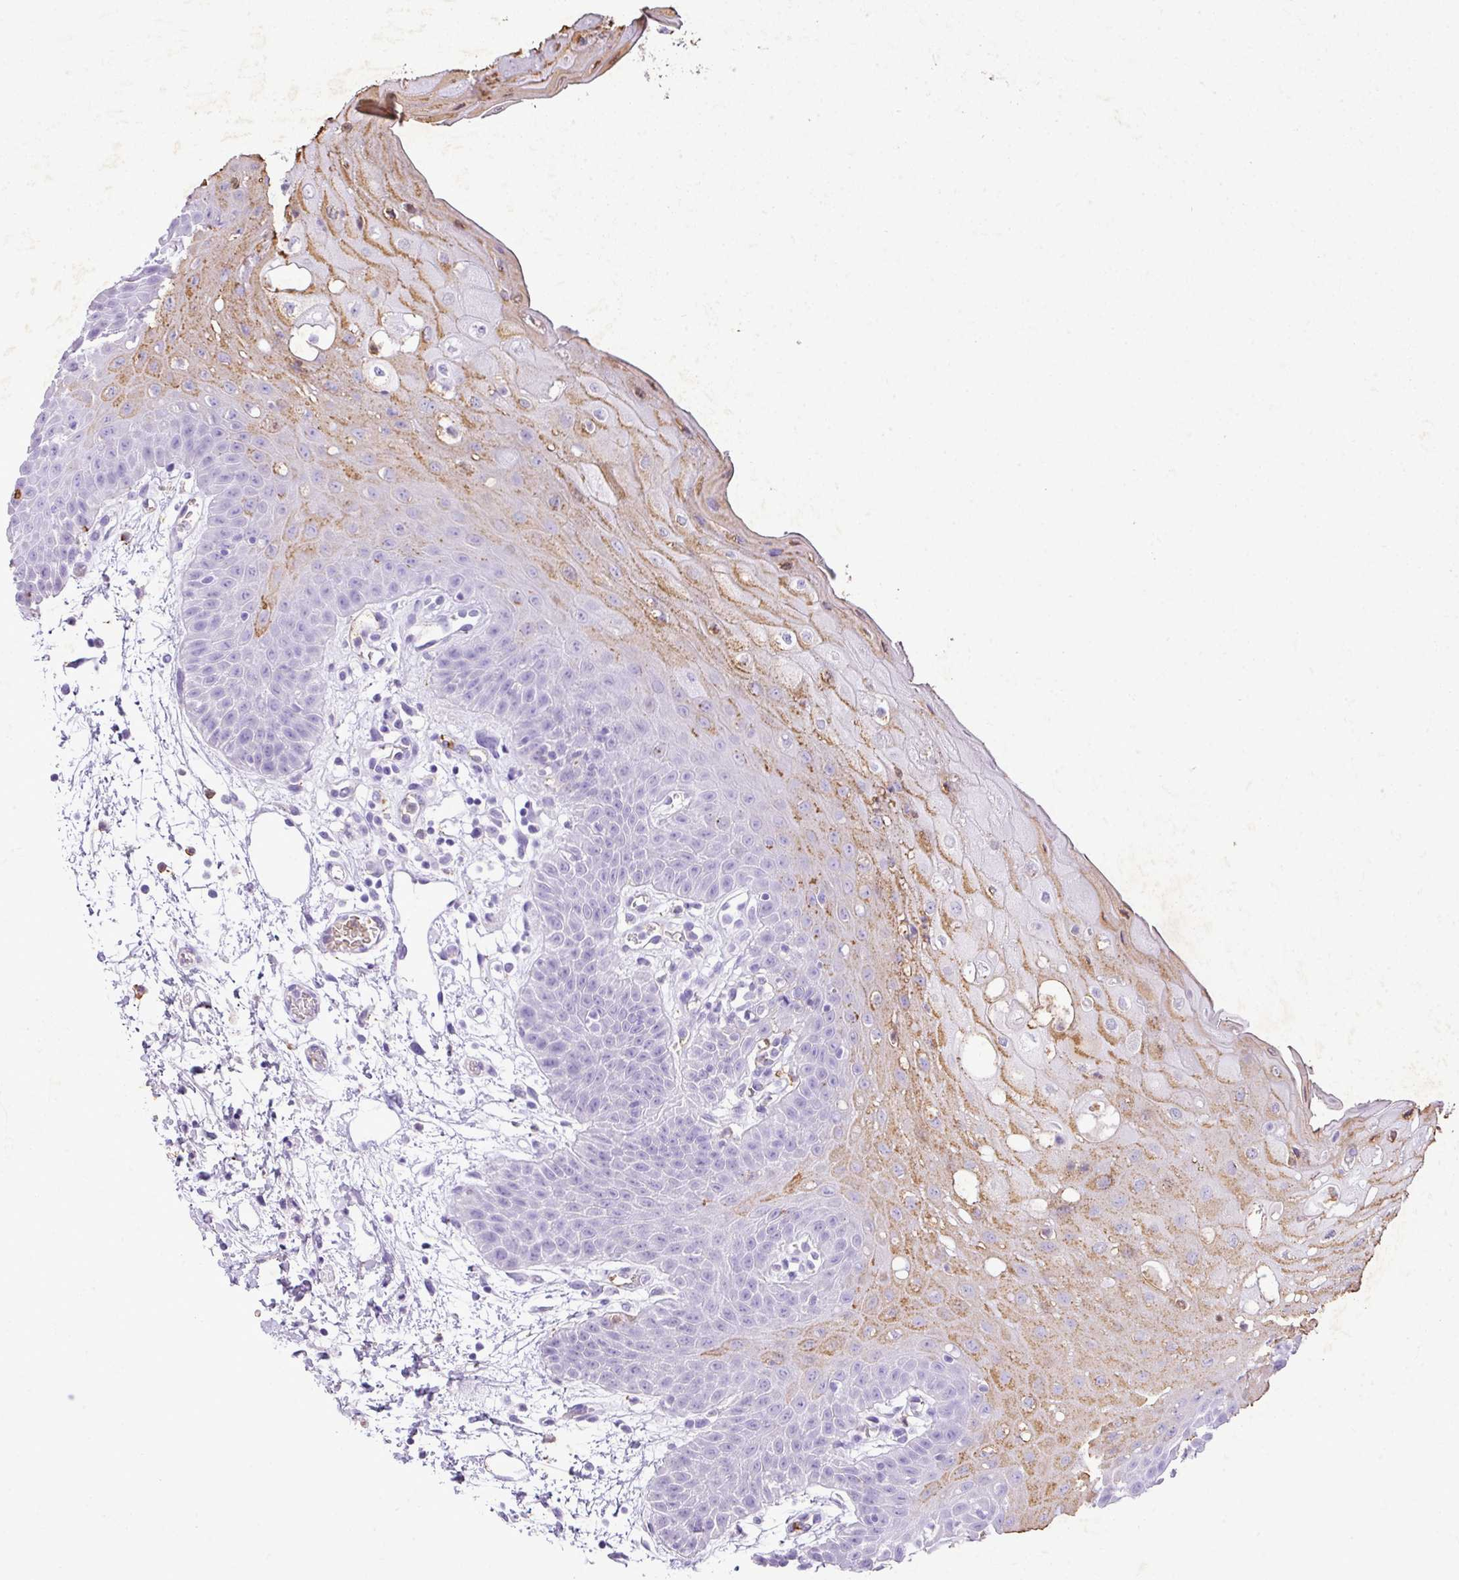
{"staining": {"intensity": "moderate", "quantity": "<25%", "location": "cytoplasmic/membranous"}, "tissue": "oral mucosa", "cell_type": "Squamous epithelial cells", "image_type": "normal", "snomed": [{"axis": "morphology", "description": "Normal tissue, NOS"}, {"axis": "topography", "description": "Oral tissue"}, {"axis": "topography", "description": "Tounge, NOS"}], "caption": "Brown immunohistochemical staining in benign oral mucosa shows moderate cytoplasmic/membranous positivity in about <25% of squamous epithelial cells. (IHC, brightfield microscopy, high magnification).", "gene": "KCNJ11", "patient": {"sex": "female", "age": 59}}